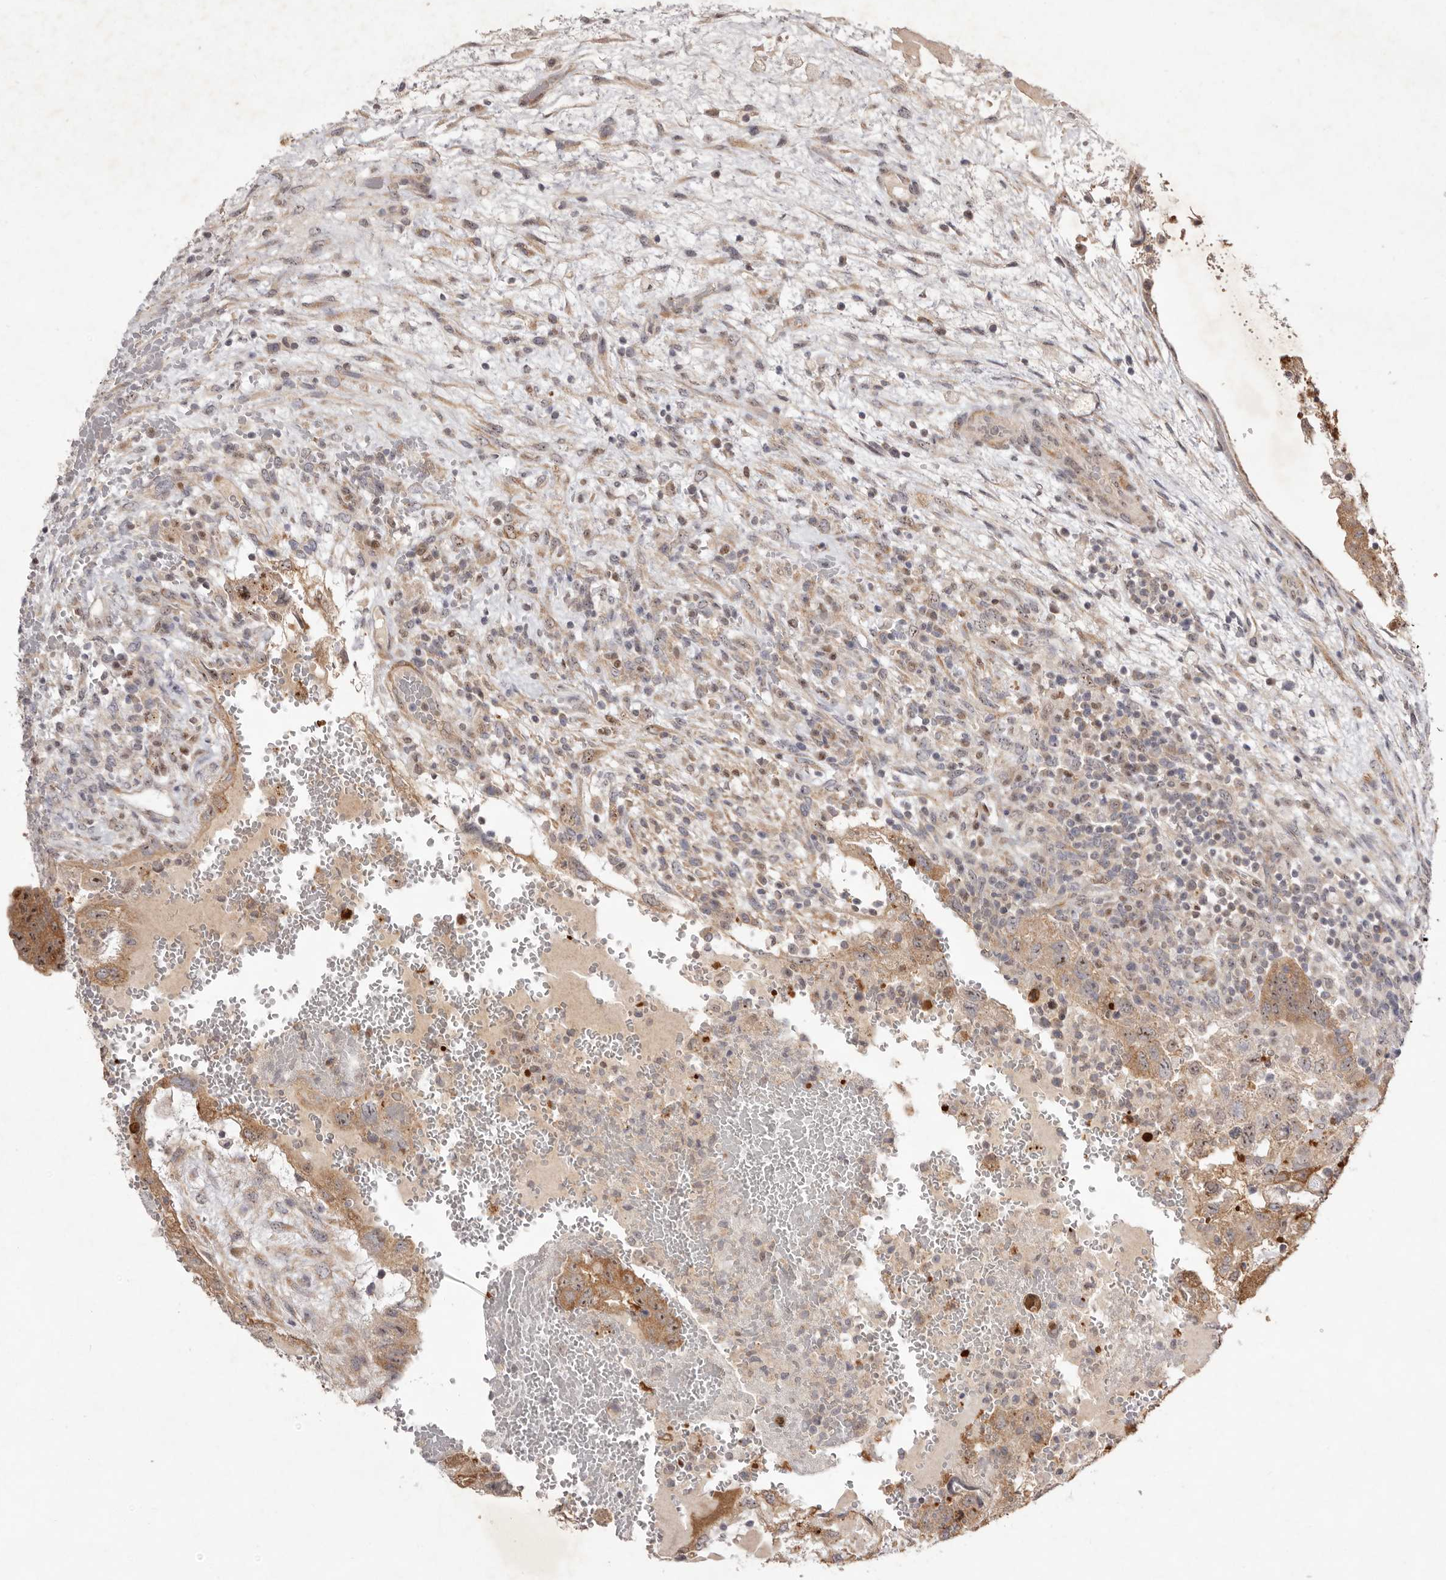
{"staining": {"intensity": "moderate", "quantity": ">75%", "location": "cytoplasmic/membranous,nuclear"}, "tissue": "testis cancer", "cell_type": "Tumor cells", "image_type": "cancer", "snomed": [{"axis": "morphology", "description": "Carcinoma, Embryonal, NOS"}, {"axis": "topography", "description": "Testis"}], "caption": "Tumor cells show moderate cytoplasmic/membranous and nuclear positivity in approximately >75% of cells in embryonal carcinoma (testis).", "gene": "TADA1", "patient": {"sex": "male", "age": 36}}